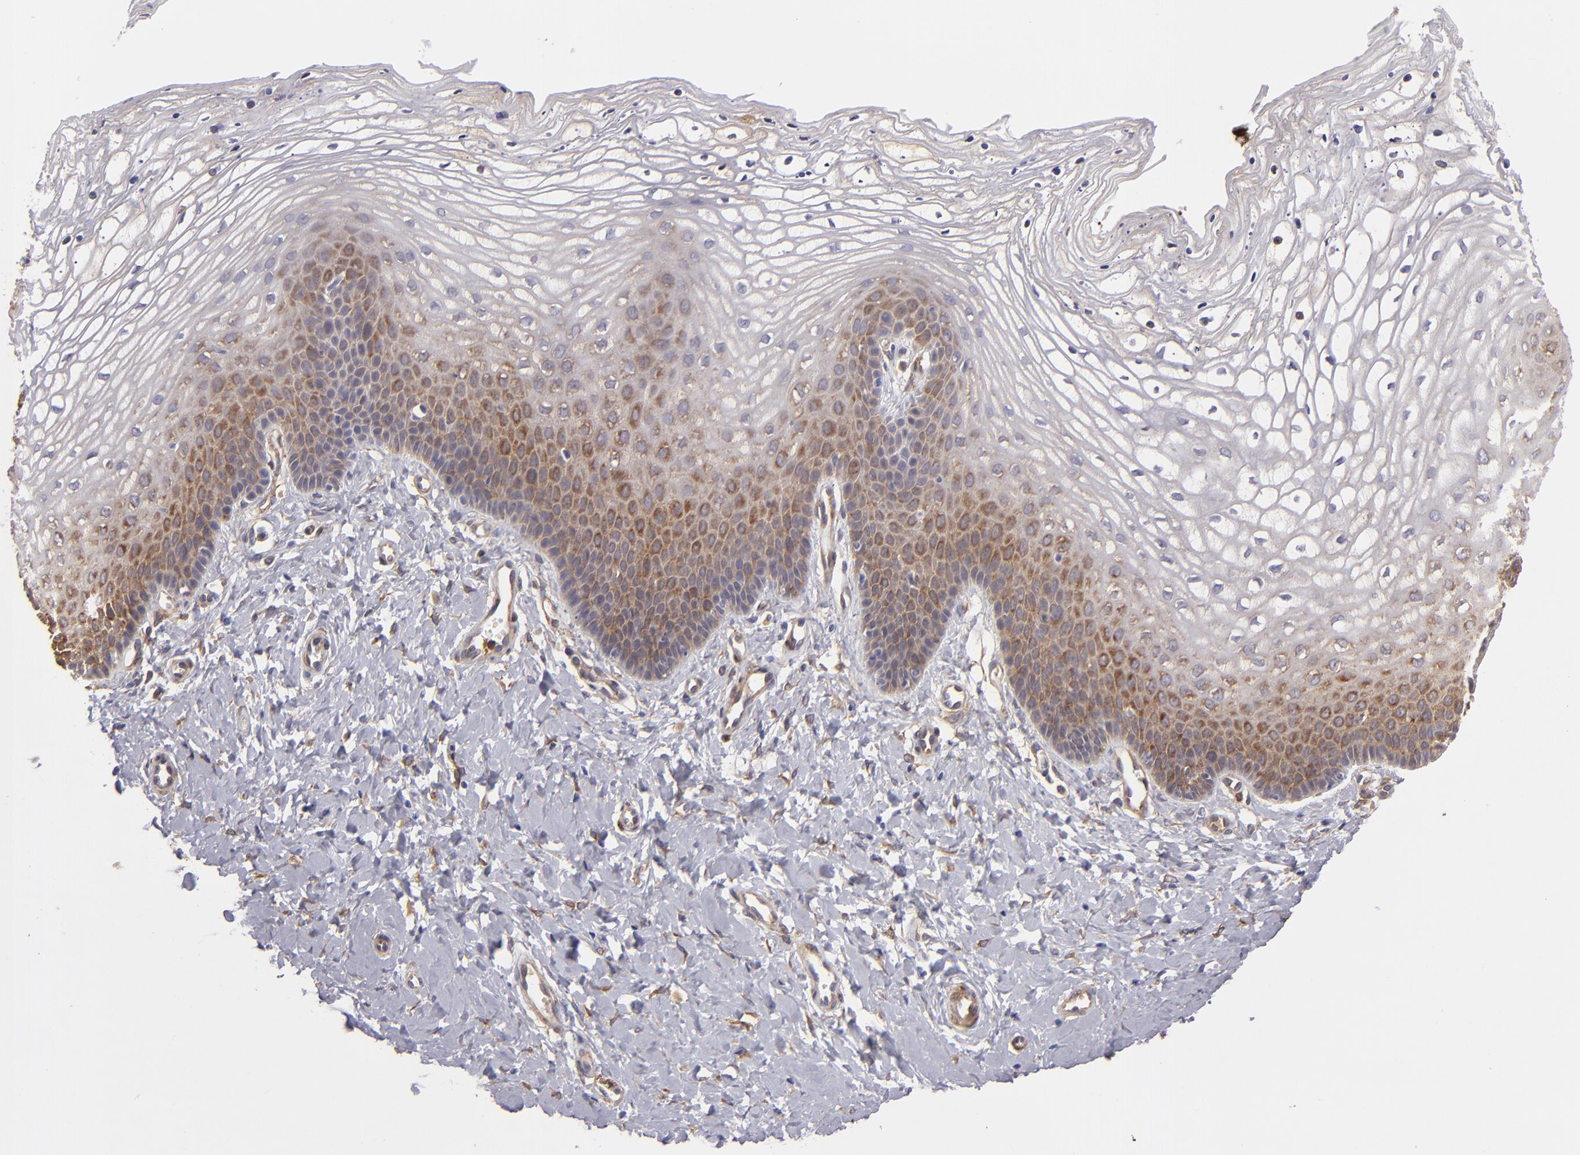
{"staining": {"intensity": "weak", "quantity": "25%-75%", "location": "cytoplasmic/membranous"}, "tissue": "vagina", "cell_type": "Squamous epithelial cells", "image_type": "normal", "snomed": [{"axis": "morphology", "description": "Normal tissue, NOS"}, {"axis": "topography", "description": "Vagina"}], "caption": "Normal vagina demonstrates weak cytoplasmic/membranous staining in approximately 25%-75% of squamous epithelial cells, visualized by immunohistochemistry.", "gene": "VCL", "patient": {"sex": "female", "age": 68}}